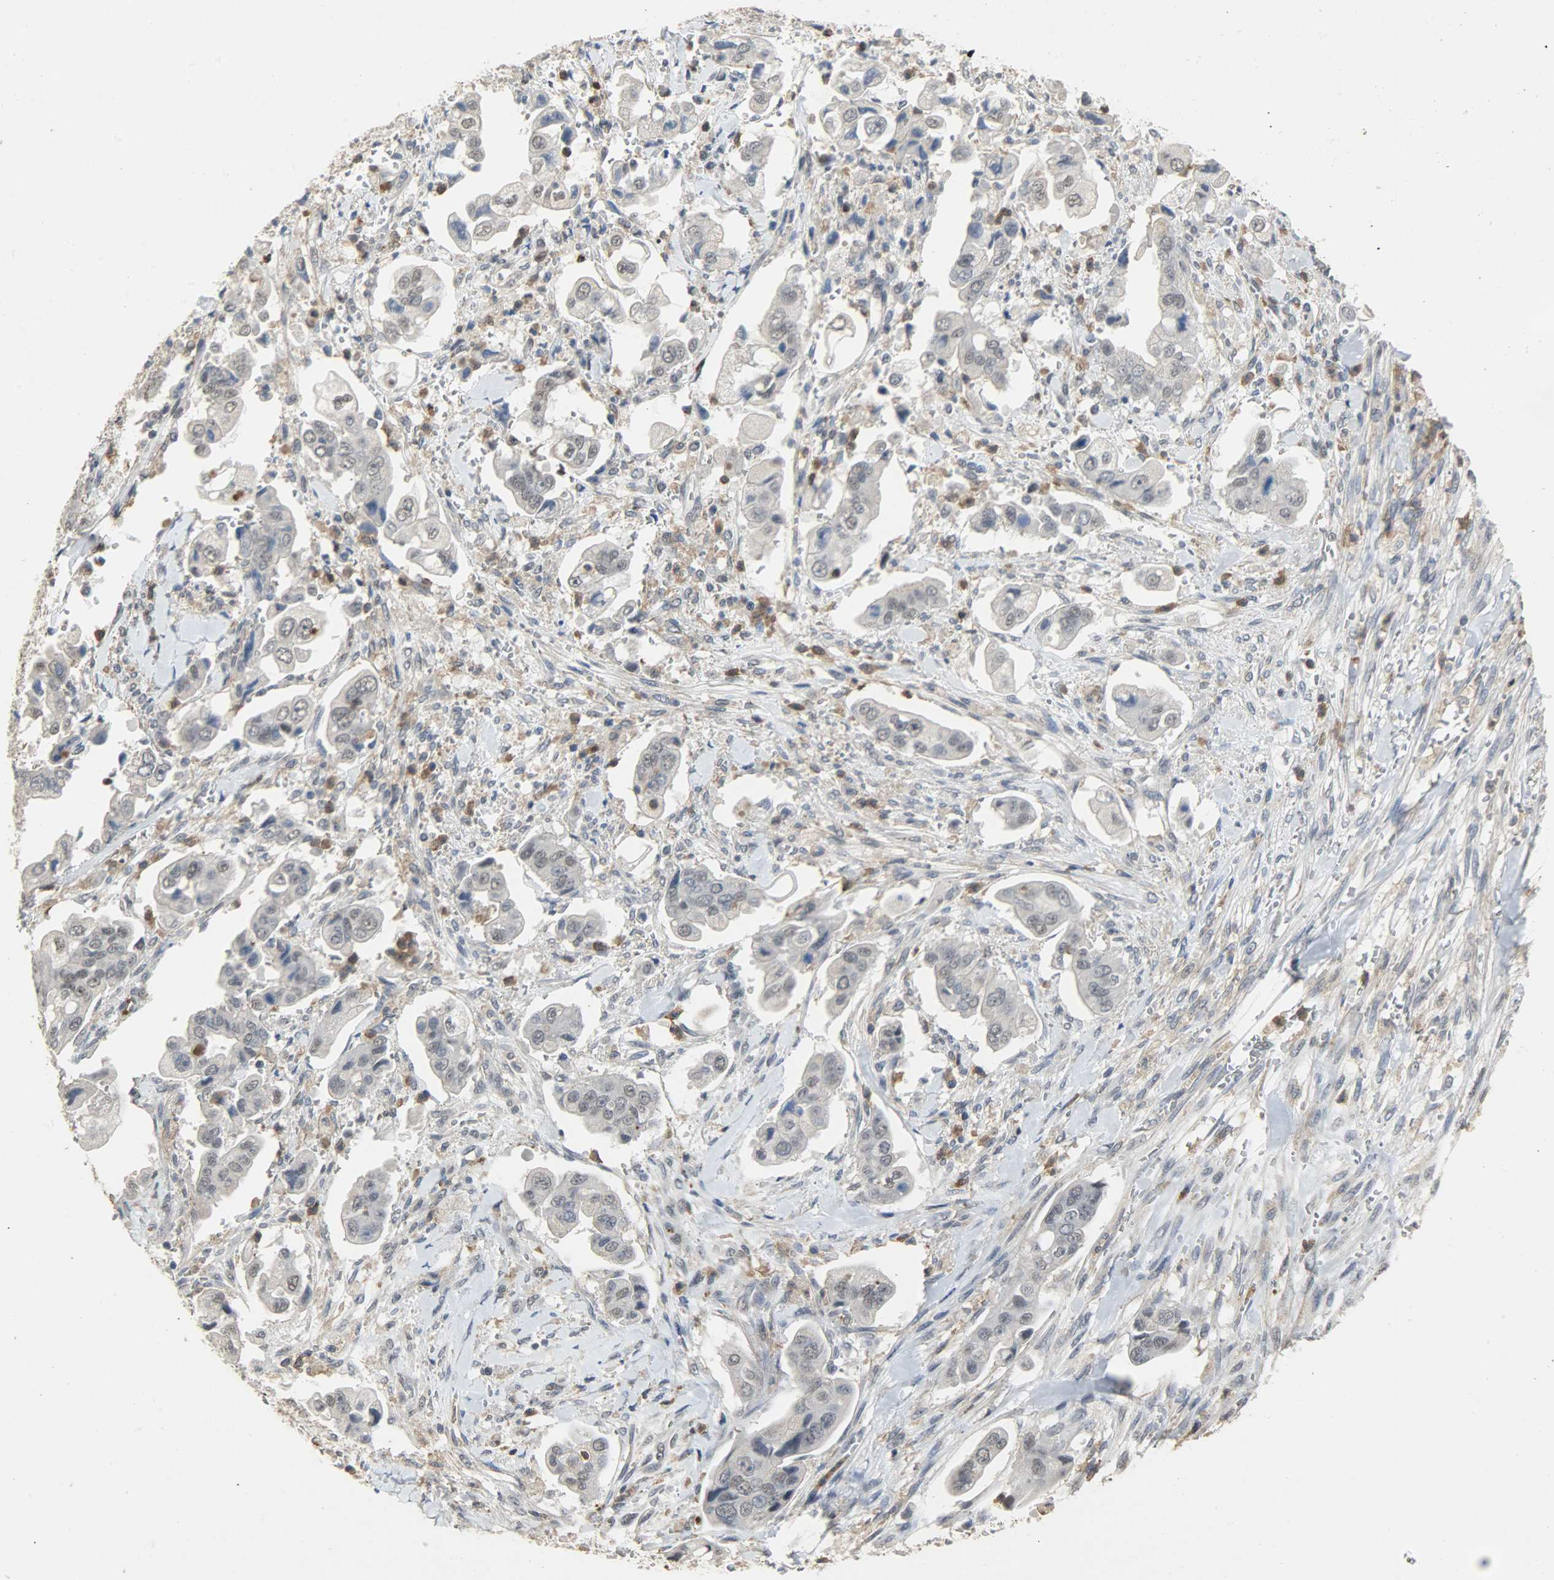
{"staining": {"intensity": "negative", "quantity": "none", "location": "none"}, "tissue": "stomach cancer", "cell_type": "Tumor cells", "image_type": "cancer", "snomed": [{"axis": "morphology", "description": "Adenocarcinoma, NOS"}, {"axis": "topography", "description": "Stomach"}], "caption": "The photomicrograph shows no significant staining in tumor cells of adenocarcinoma (stomach).", "gene": "SKAP2", "patient": {"sex": "male", "age": 62}}